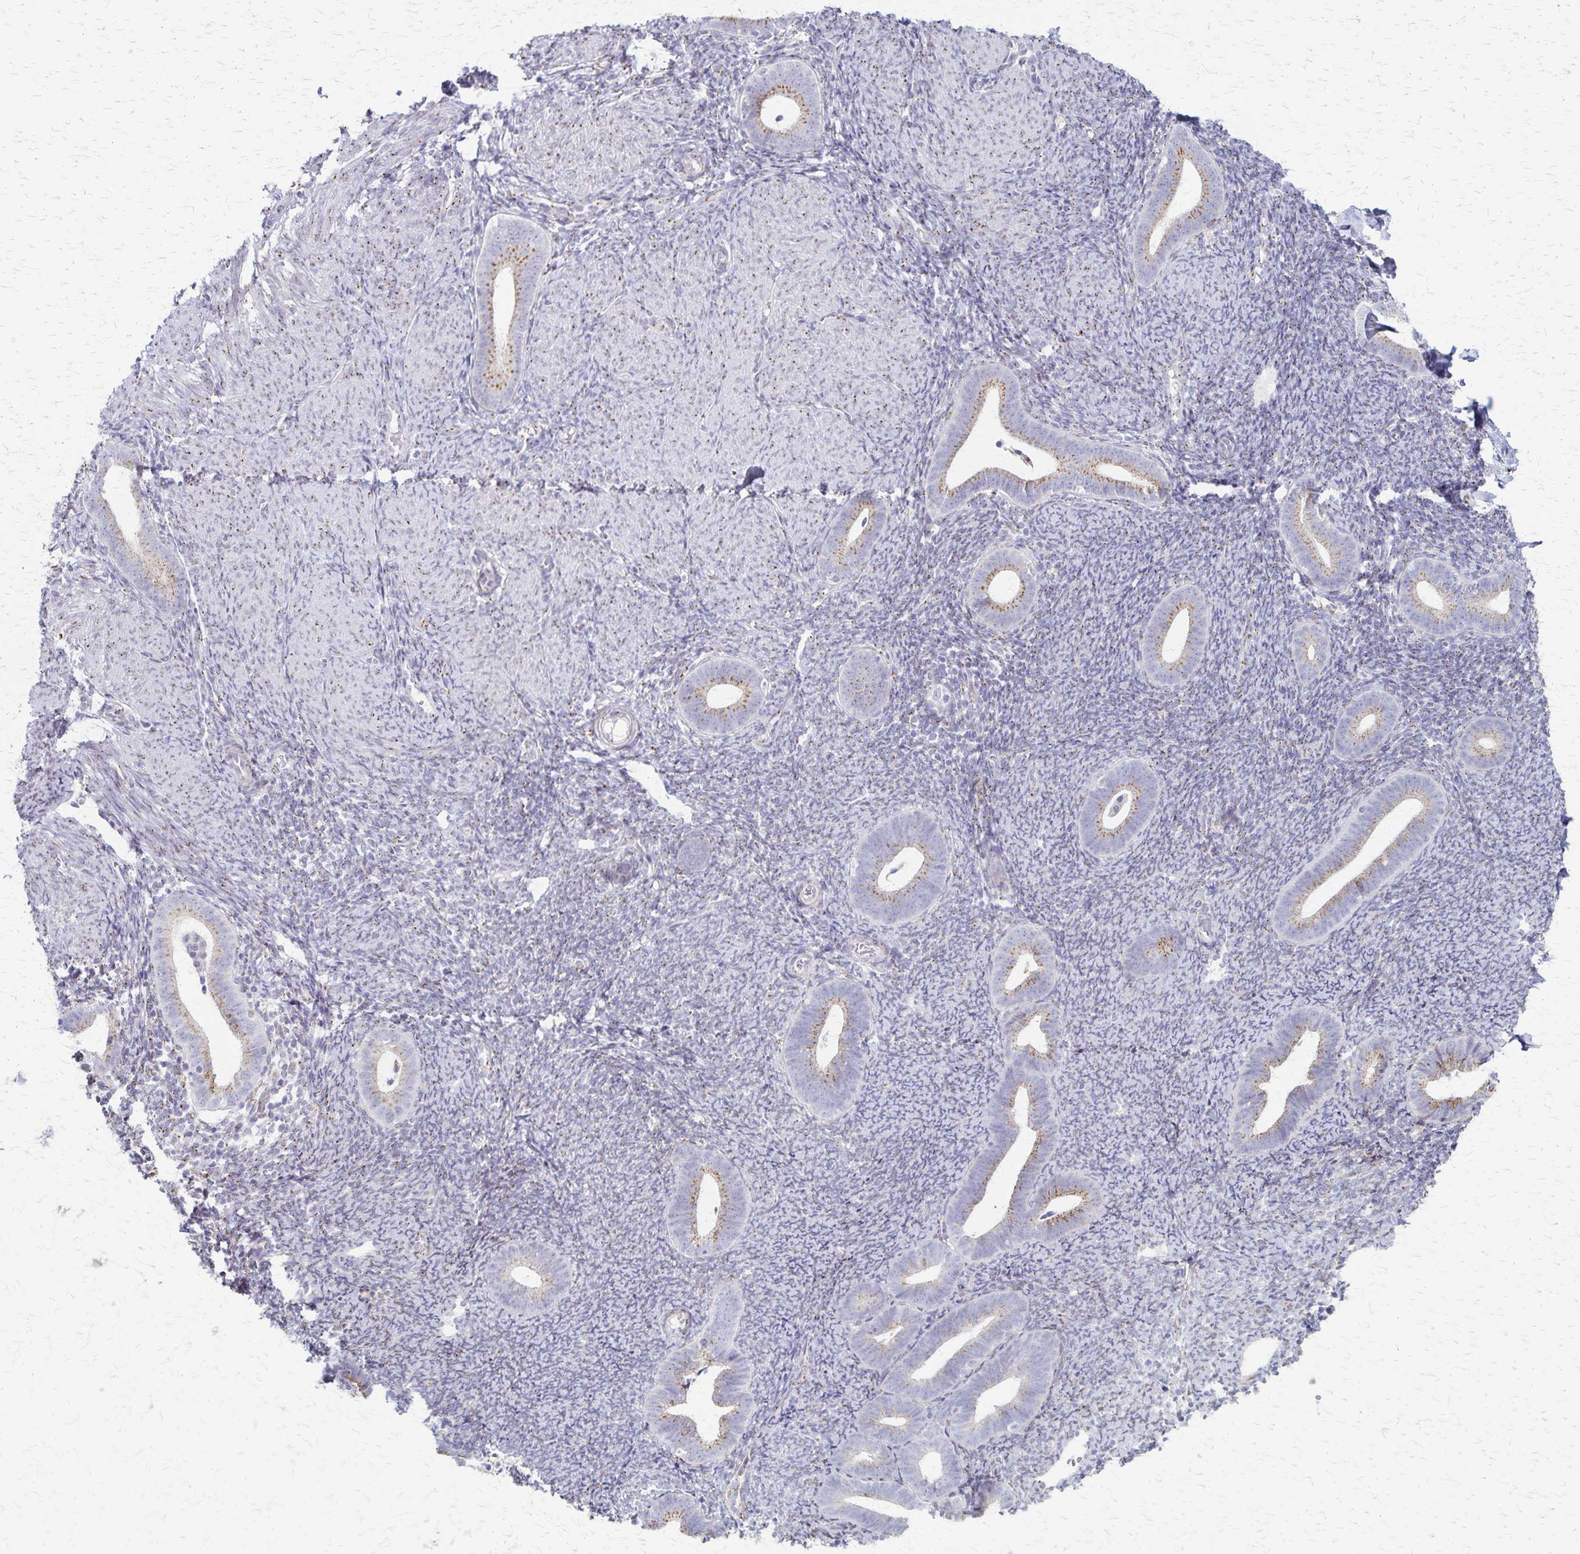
{"staining": {"intensity": "negative", "quantity": "none", "location": "none"}, "tissue": "endometrium", "cell_type": "Cells in endometrial stroma", "image_type": "normal", "snomed": [{"axis": "morphology", "description": "Normal tissue, NOS"}, {"axis": "topography", "description": "Endometrium"}], "caption": "Human endometrium stained for a protein using IHC displays no staining in cells in endometrial stroma.", "gene": "MCFD2", "patient": {"sex": "female", "age": 39}}